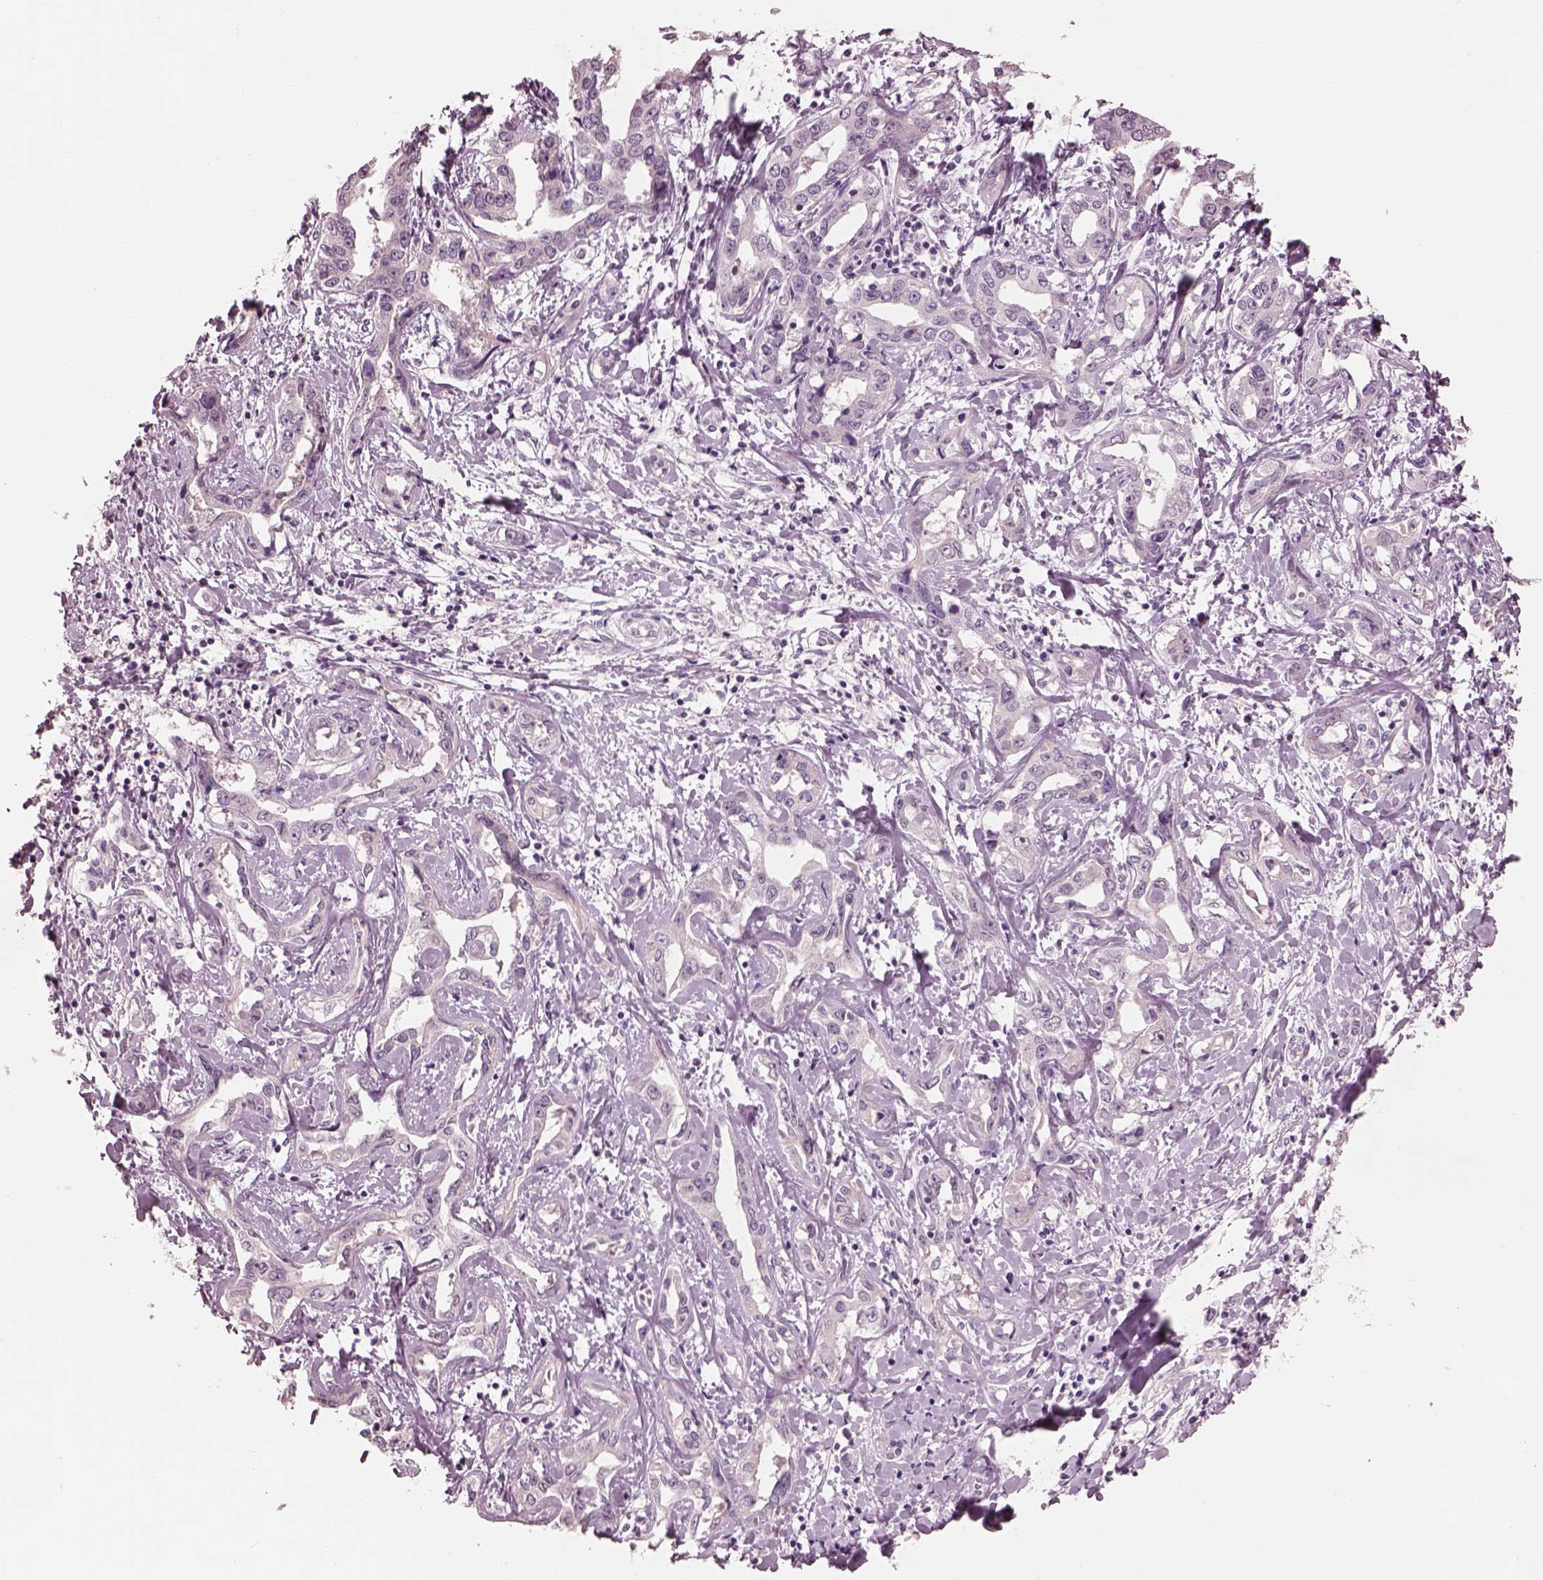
{"staining": {"intensity": "negative", "quantity": "none", "location": "none"}, "tissue": "liver cancer", "cell_type": "Tumor cells", "image_type": "cancer", "snomed": [{"axis": "morphology", "description": "Cholangiocarcinoma"}, {"axis": "topography", "description": "Liver"}], "caption": "Immunohistochemistry of human liver cancer (cholangiocarcinoma) reveals no positivity in tumor cells.", "gene": "GARIN4", "patient": {"sex": "male", "age": 59}}